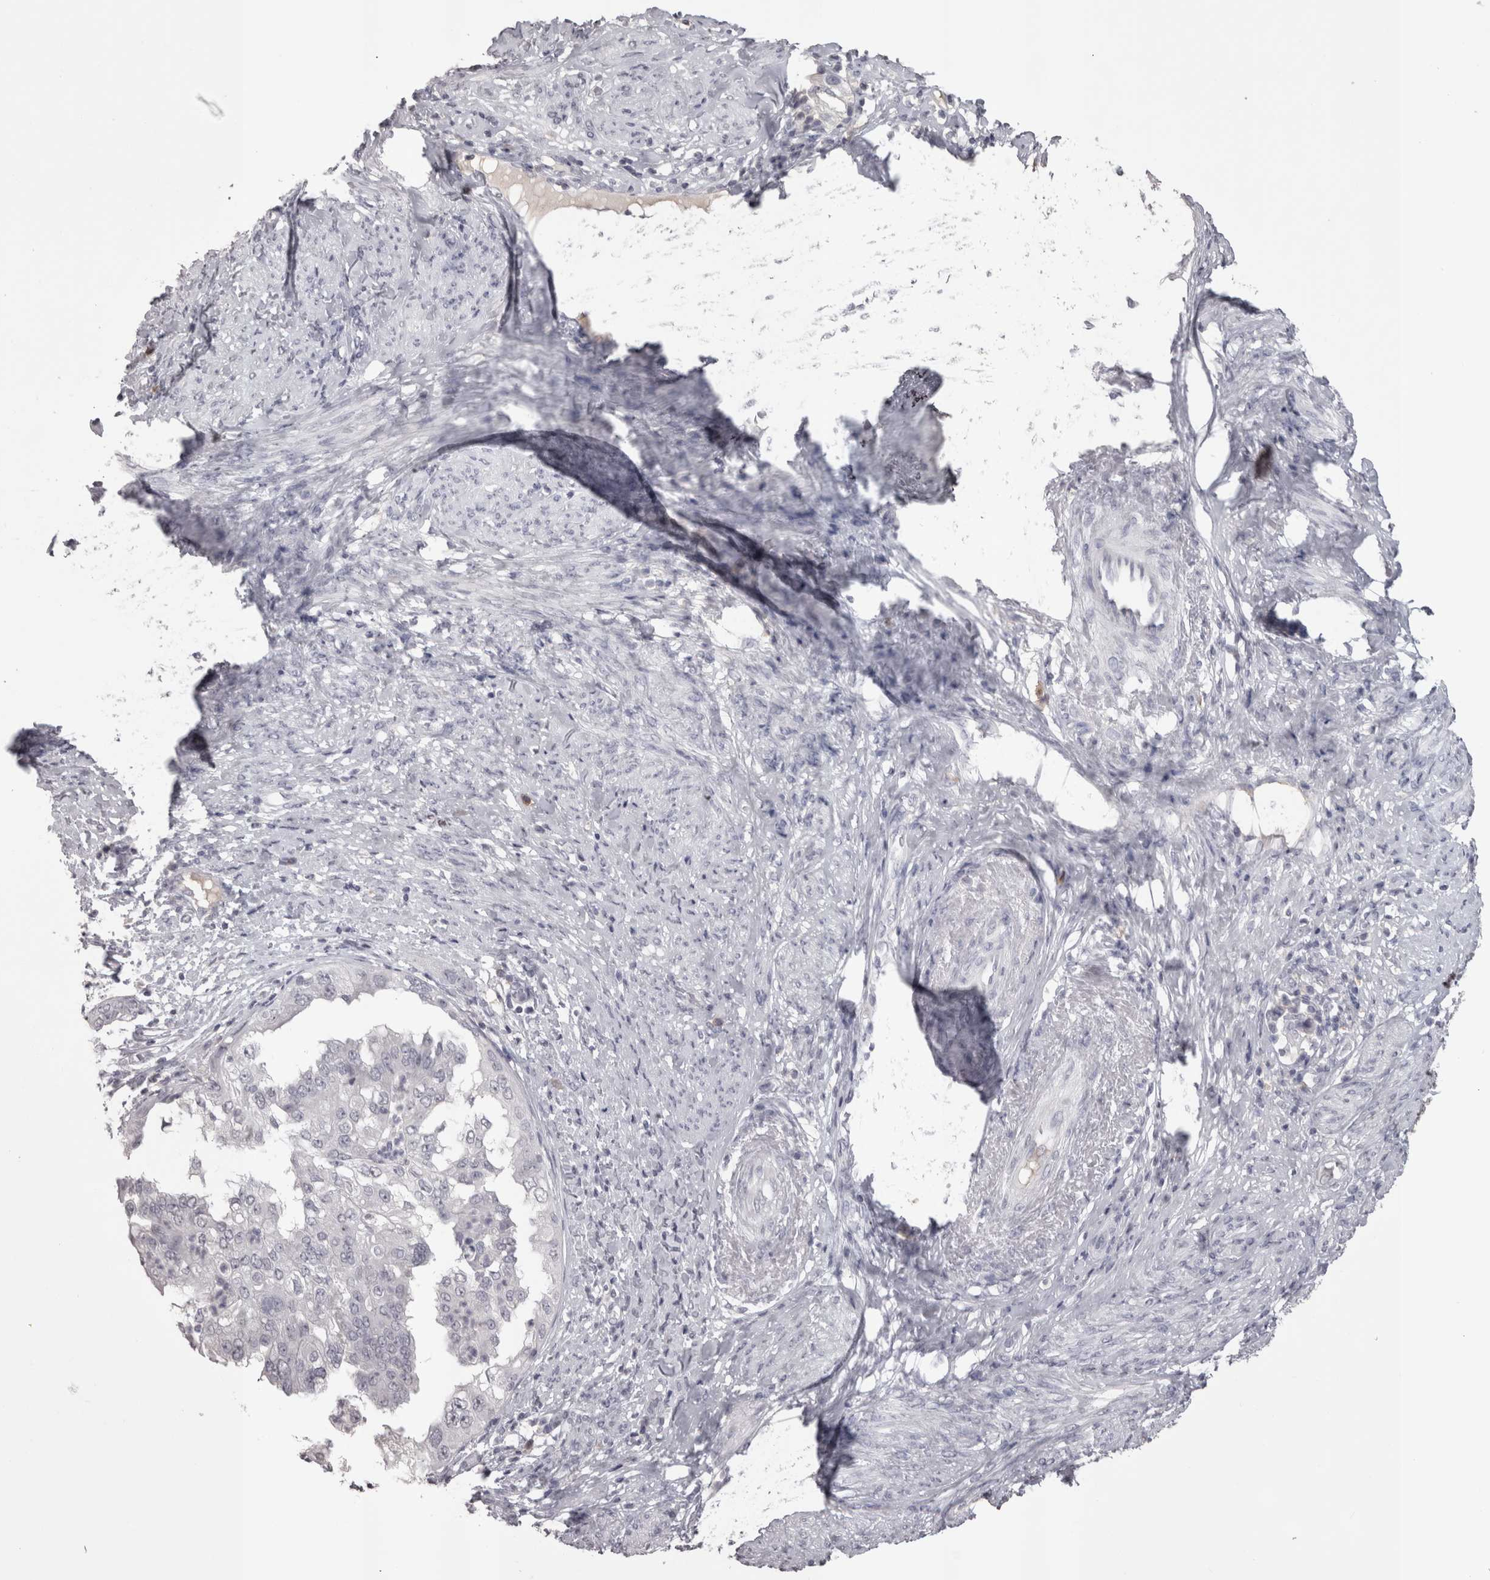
{"staining": {"intensity": "negative", "quantity": "none", "location": "none"}, "tissue": "endometrial cancer", "cell_type": "Tumor cells", "image_type": "cancer", "snomed": [{"axis": "morphology", "description": "Adenocarcinoma, NOS"}, {"axis": "topography", "description": "Endometrium"}], "caption": "Immunohistochemistry of human adenocarcinoma (endometrial) demonstrates no expression in tumor cells.", "gene": "LAX1", "patient": {"sex": "female", "age": 85}}